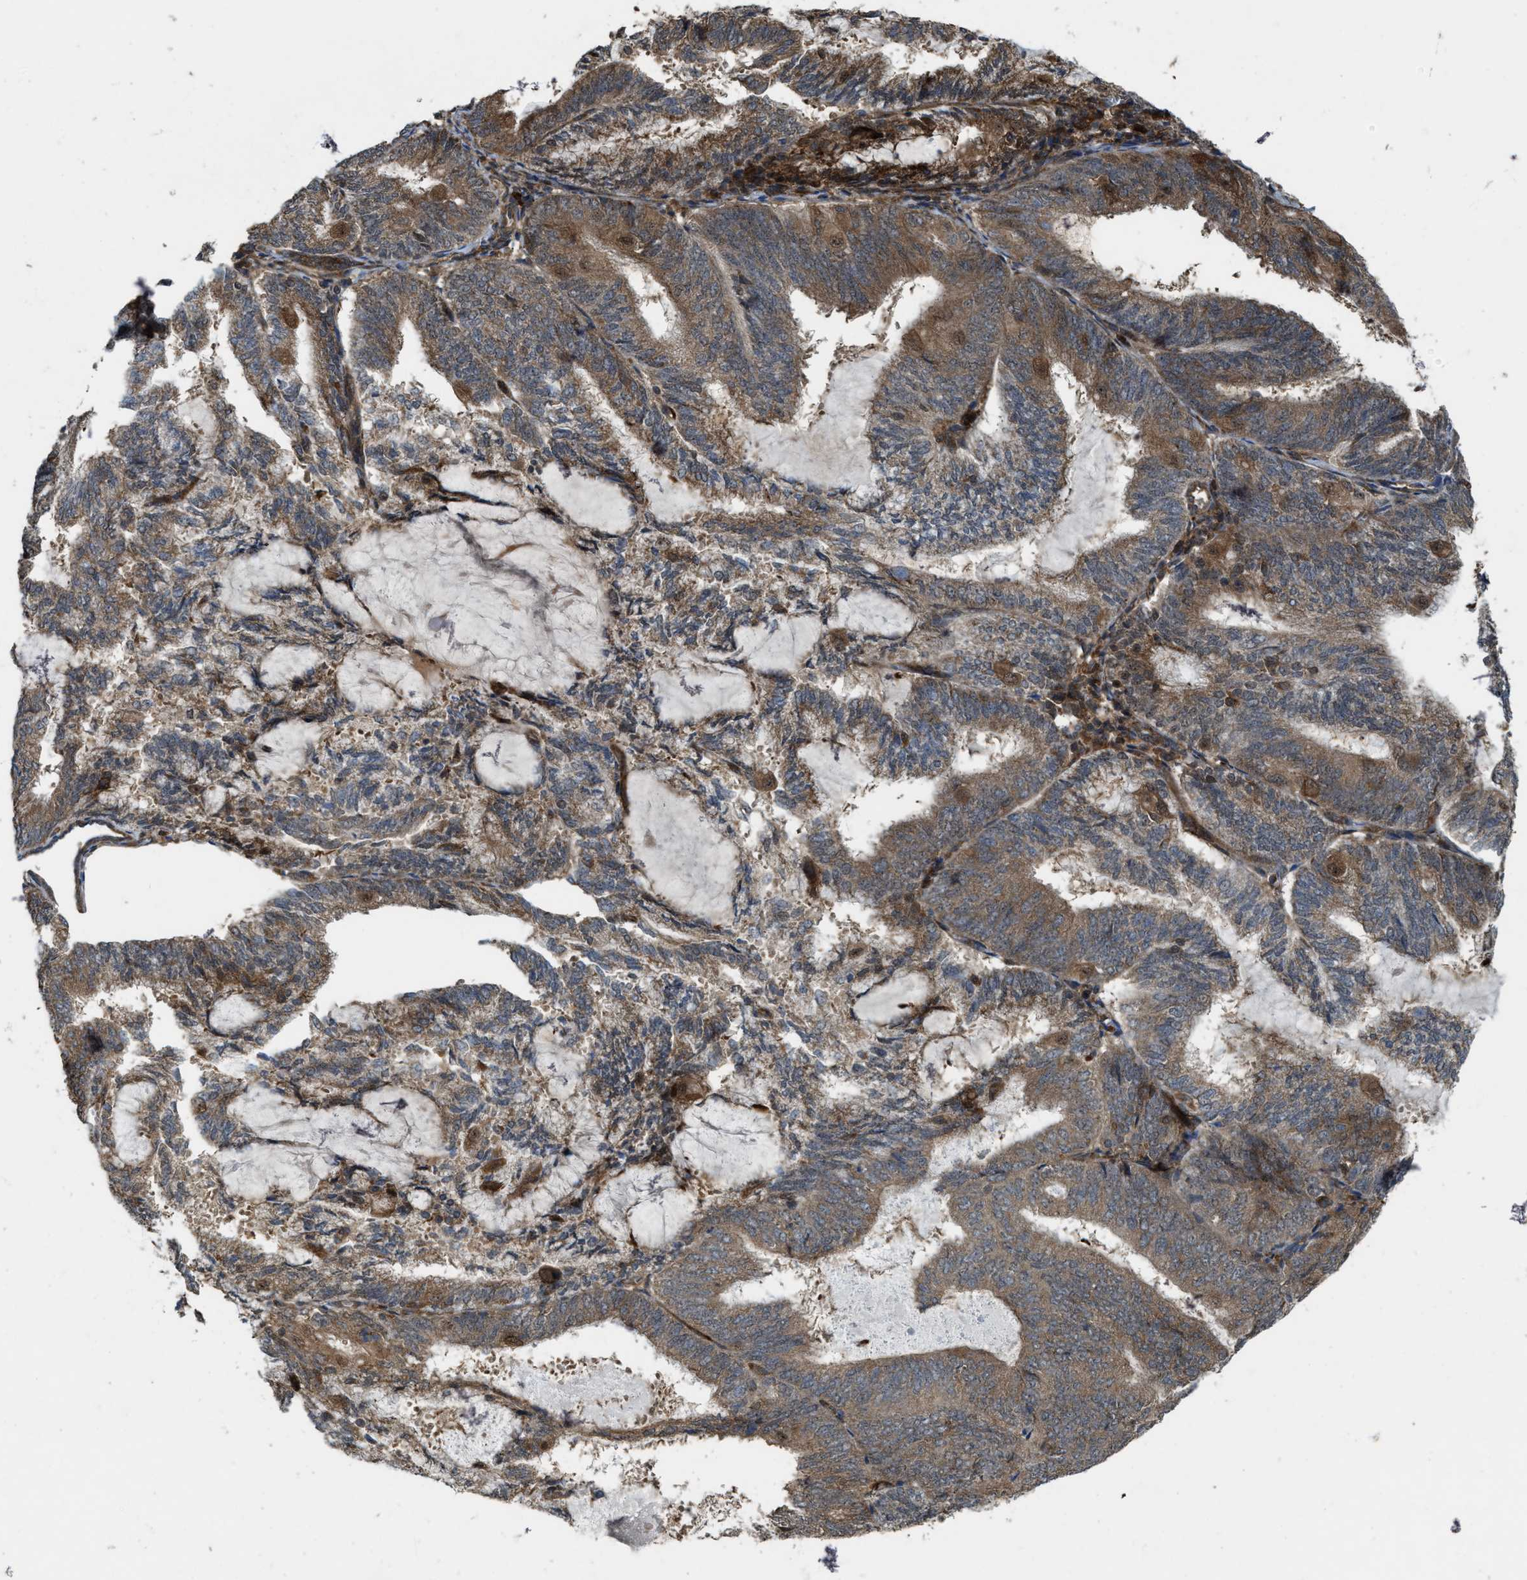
{"staining": {"intensity": "moderate", "quantity": ">75%", "location": "cytoplasmic/membranous"}, "tissue": "endometrial cancer", "cell_type": "Tumor cells", "image_type": "cancer", "snomed": [{"axis": "morphology", "description": "Adenocarcinoma, NOS"}, {"axis": "topography", "description": "Endometrium"}], "caption": "Endometrial cancer (adenocarcinoma) stained with a protein marker exhibits moderate staining in tumor cells.", "gene": "LRRC72", "patient": {"sex": "female", "age": 81}}